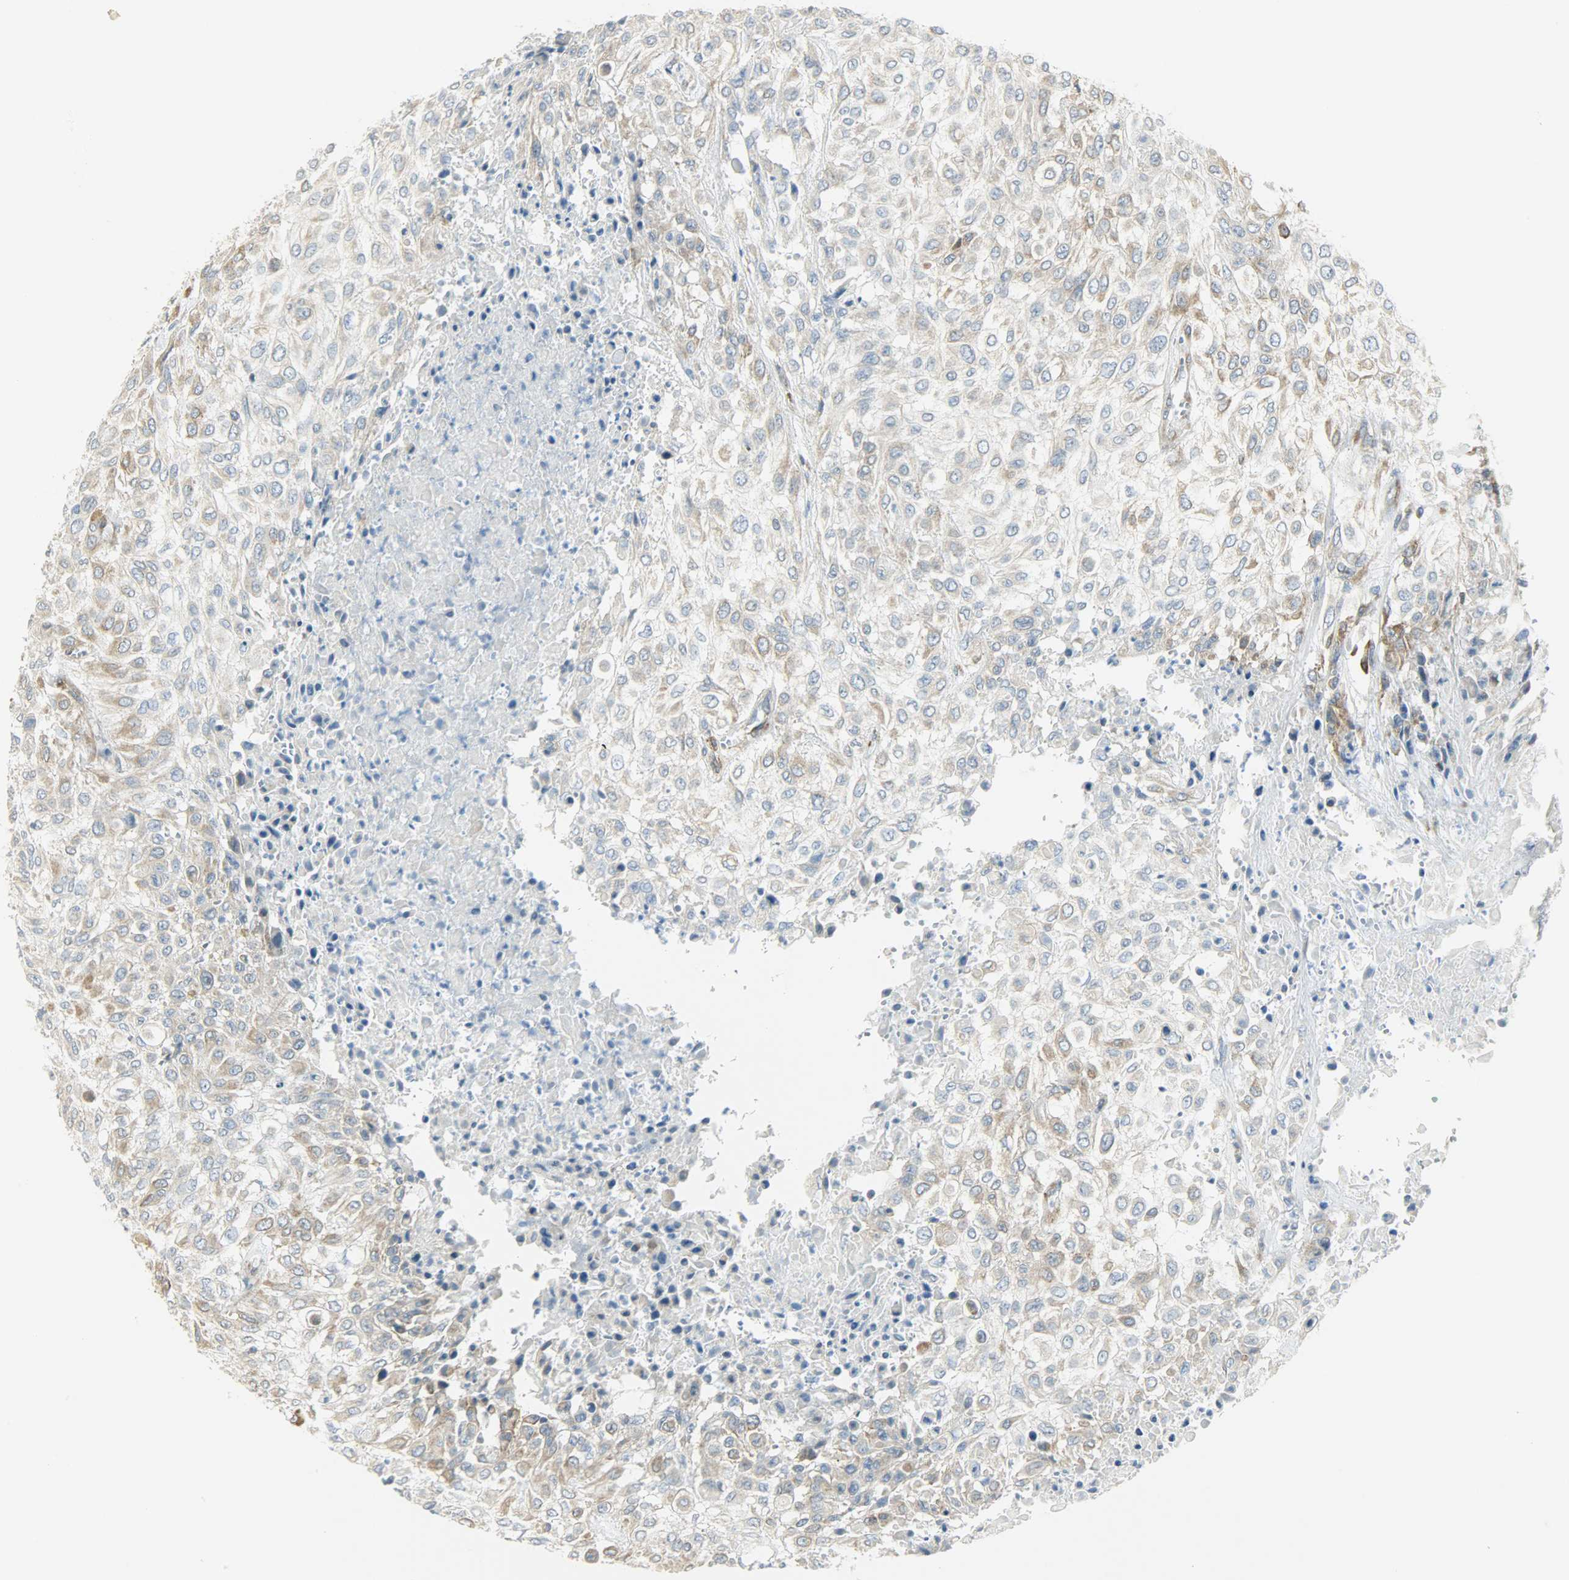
{"staining": {"intensity": "moderate", "quantity": ">75%", "location": "cytoplasmic/membranous"}, "tissue": "urothelial cancer", "cell_type": "Tumor cells", "image_type": "cancer", "snomed": [{"axis": "morphology", "description": "Urothelial carcinoma, High grade"}, {"axis": "topography", "description": "Urinary bladder"}], "caption": "Immunohistochemical staining of urothelial cancer displays medium levels of moderate cytoplasmic/membranous protein positivity in approximately >75% of tumor cells.", "gene": "PKD2", "patient": {"sex": "male", "age": 57}}